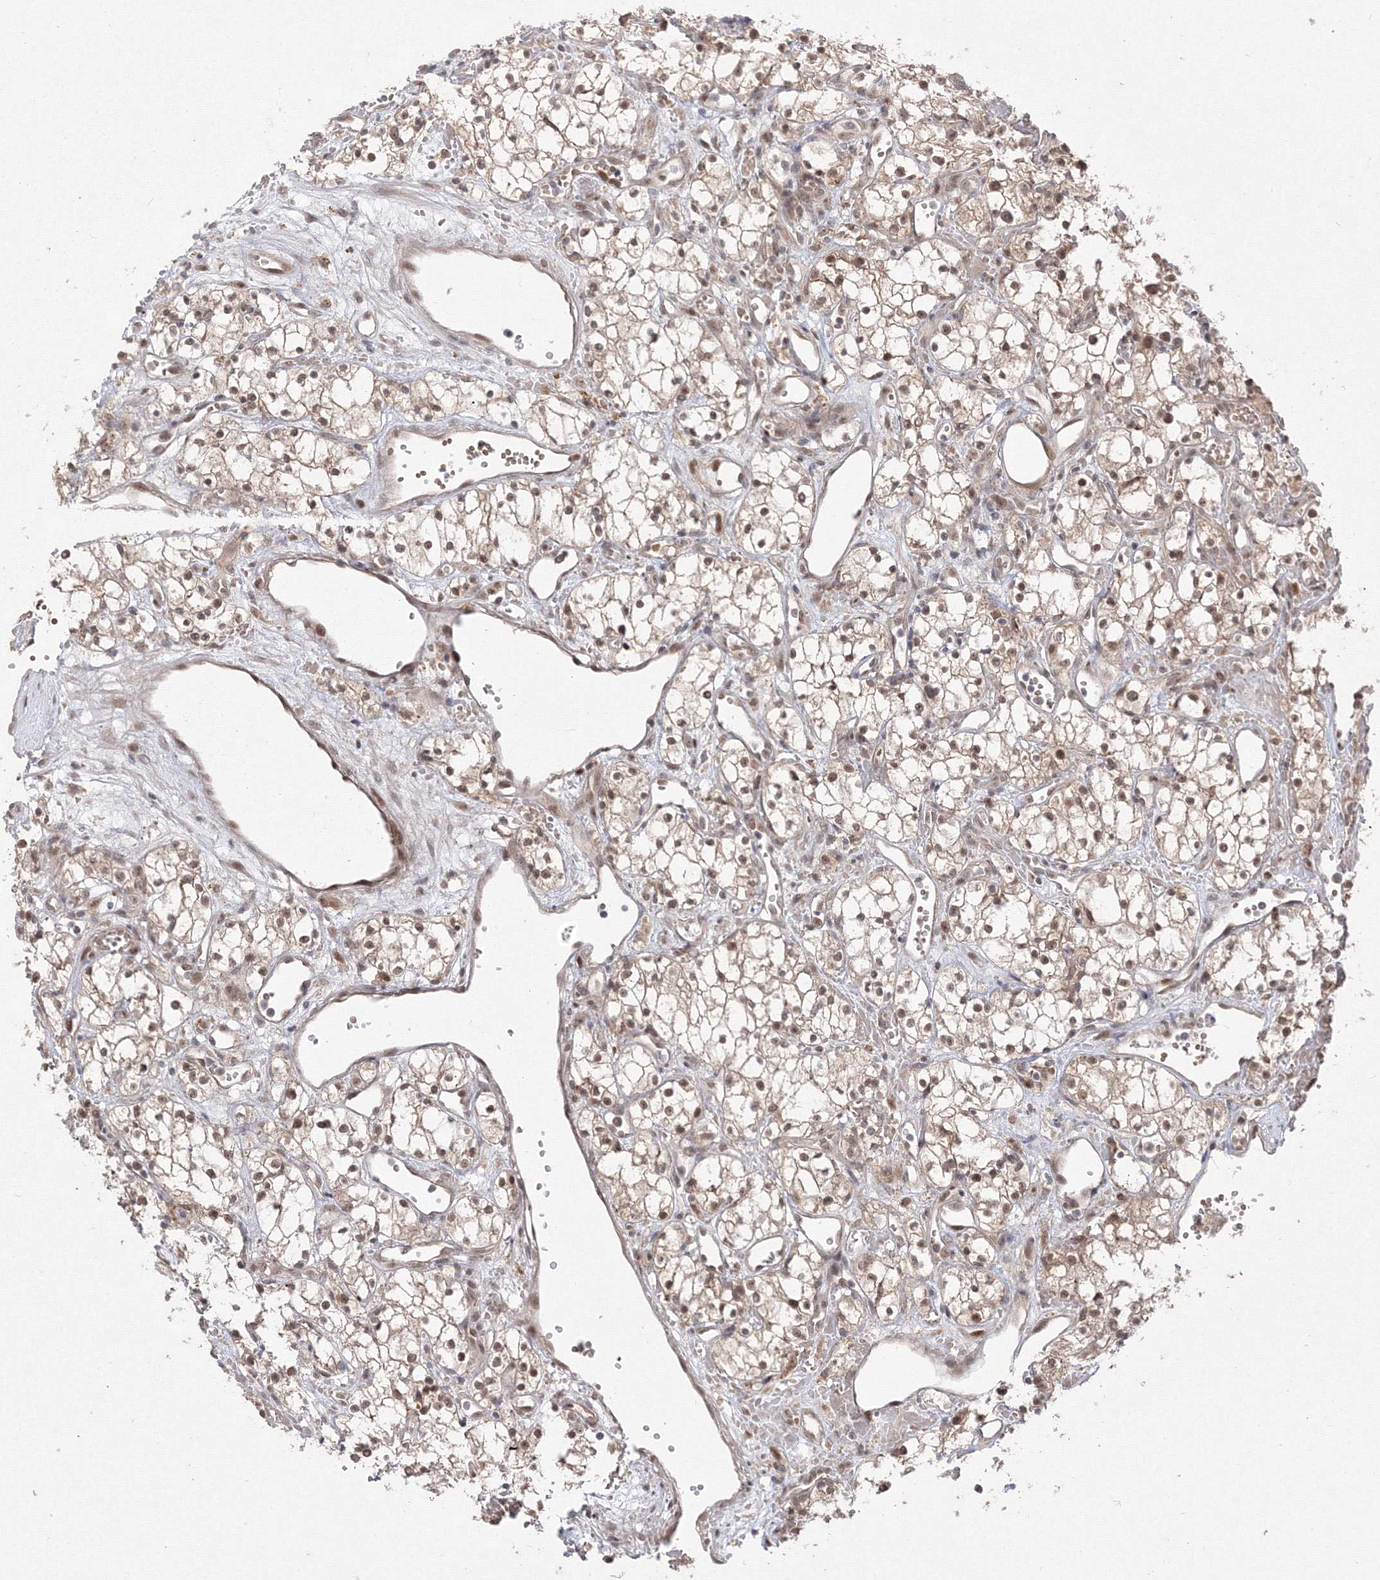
{"staining": {"intensity": "moderate", "quantity": ">75%", "location": "nuclear"}, "tissue": "renal cancer", "cell_type": "Tumor cells", "image_type": "cancer", "snomed": [{"axis": "morphology", "description": "Adenocarcinoma, NOS"}, {"axis": "topography", "description": "Kidney"}], "caption": "A high-resolution photomicrograph shows immunohistochemistry staining of renal cancer (adenocarcinoma), which shows moderate nuclear positivity in about >75% of tumor cells. Nuclei are stained in blue.", "gene": "COPS4", "patient": {"sex": "male", "age": 59}}